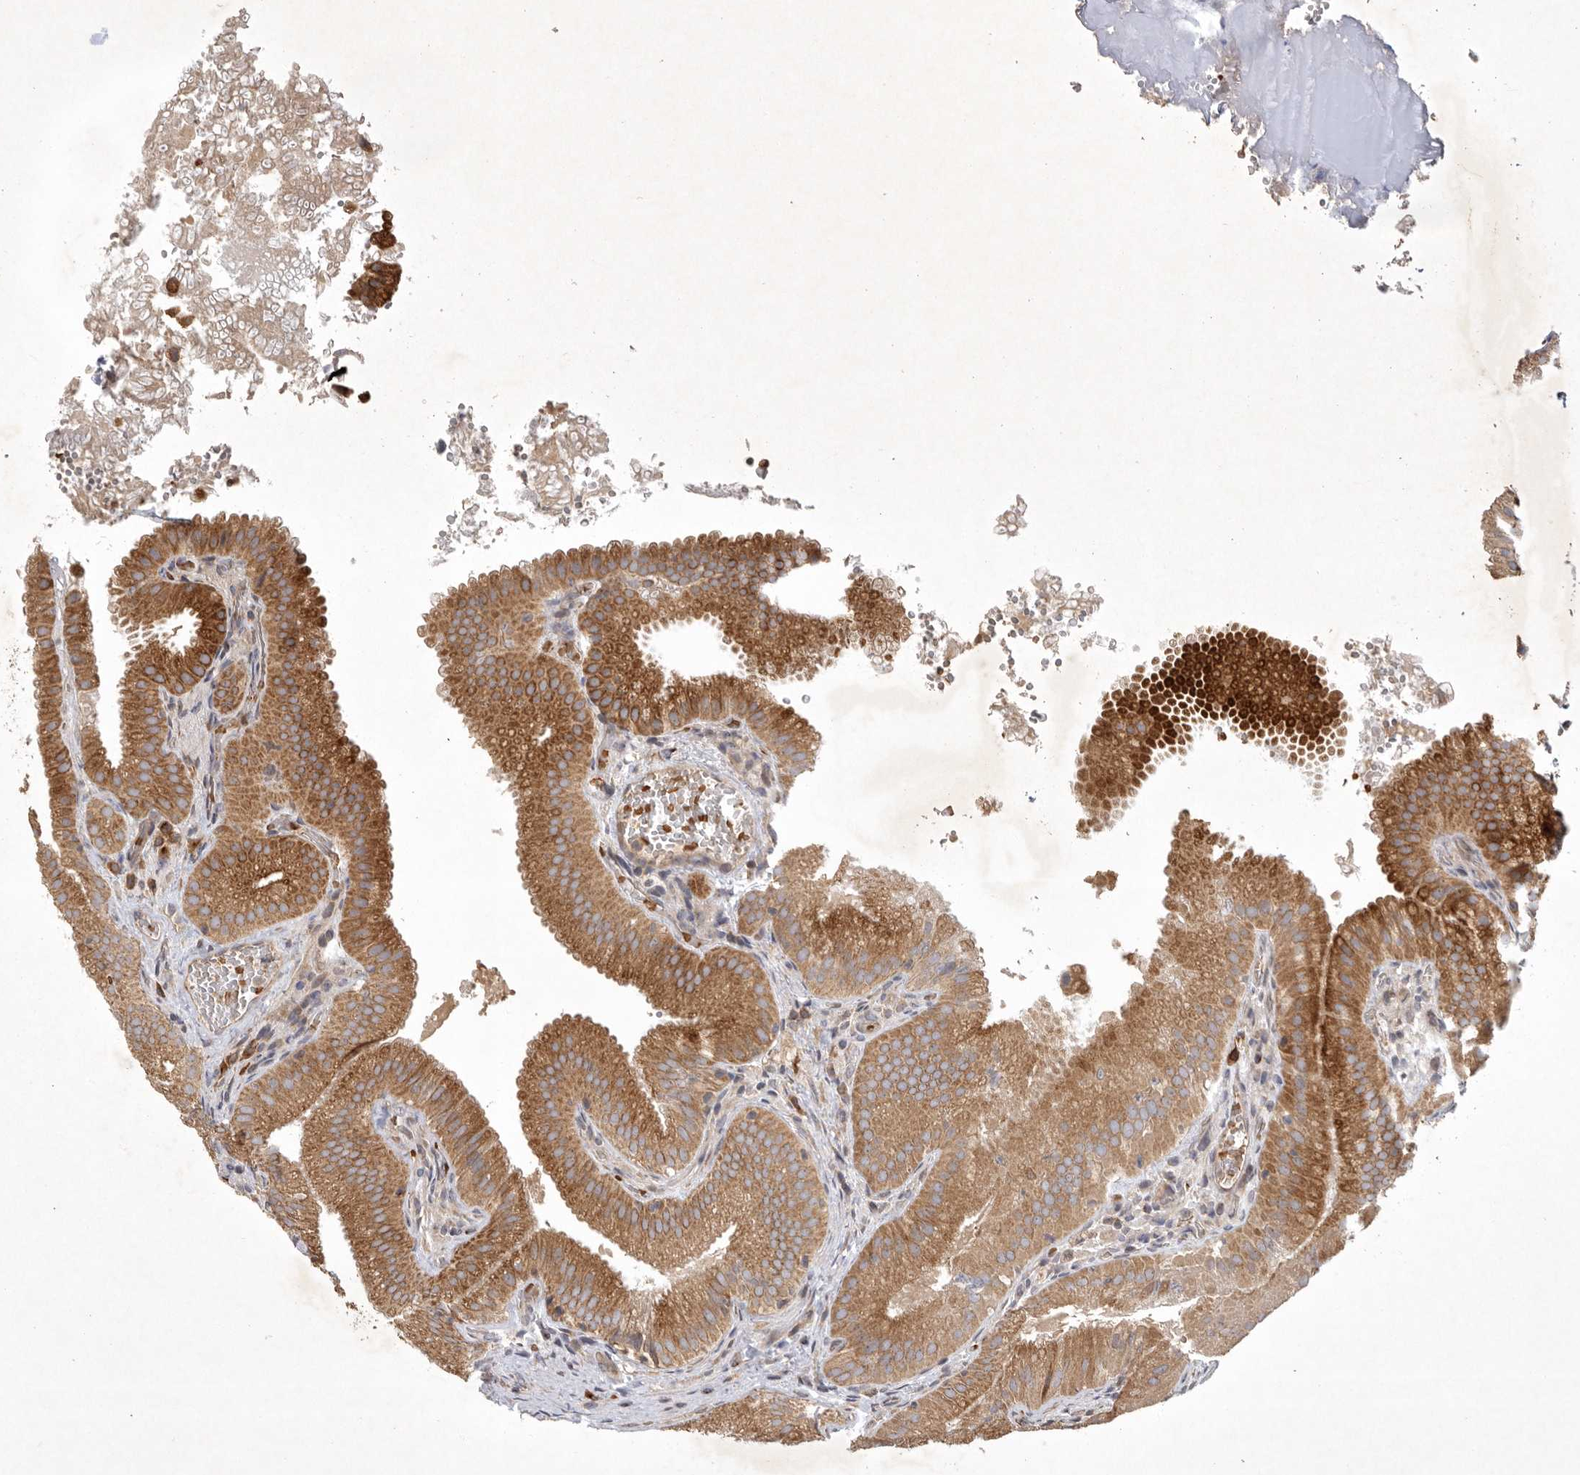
{"staining": {"intensity": "moderate", "quantity": ">75%", "location": "cytoplasmic/membranous"}, "tissue": "gallbladder", "cell_type": "Glandular cells", "image_type": "normal", "snomed": [{"axis": "morphology", "description": "Normal tissue, NOS"}, {"axis": "topography", "description": "Gallbladder"}], "caption": "Human gallbladder stained with a brown dye demonstrates moderate cytoplasmic/membranous positive expression in about >75% of glandular cells.", "gene": "KIF2B", "patient": {"sex": "female", "age": 30}}